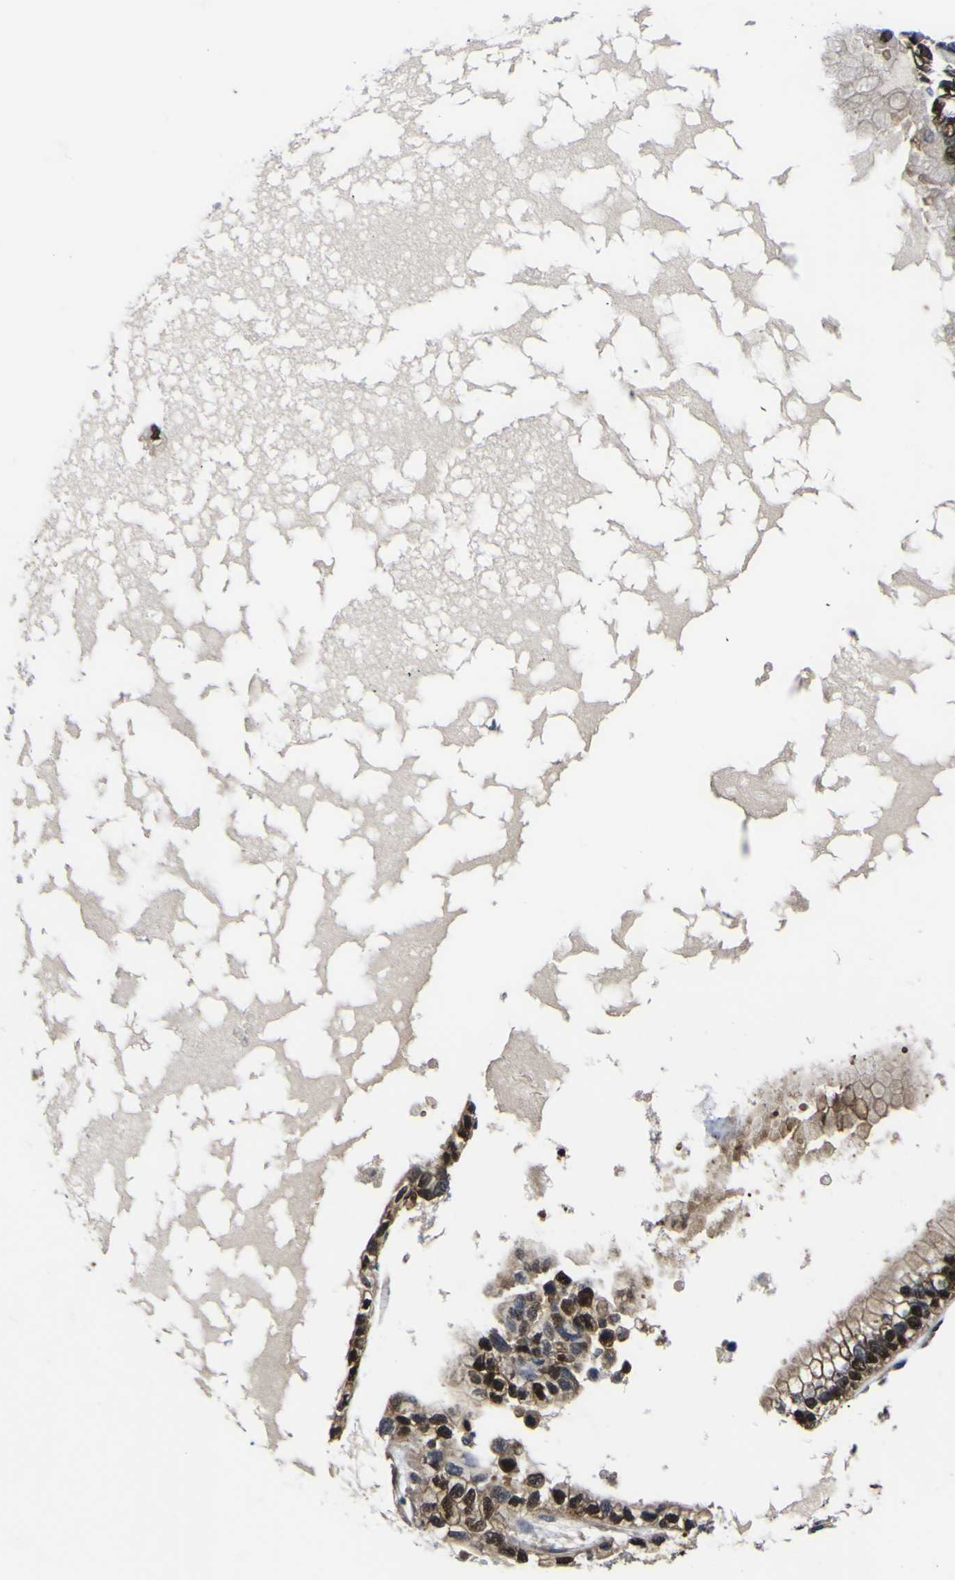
{"staining": {"intensity": "strong", "quantity": "25%-75%", "location": "nuclear"}, "tissue": "ovarian cancer", "cell_type": "Tumor cells", "image_type": "cancer", "snomed": [{"axis": "morphology", "description": "Cystadenocarcinoma, mucinous, NOS"}, {"axis": "topography", "description": "Ovary"}], "caption": "The immunohistochemical stain labels strong nuclear positivity in tumor cells of ovarian cancer tissue. The protein is shown in brown color, while the nuclei are stained blue.", "gene": "FAM110B", "patient": {"sex": "female", "age": 80}}